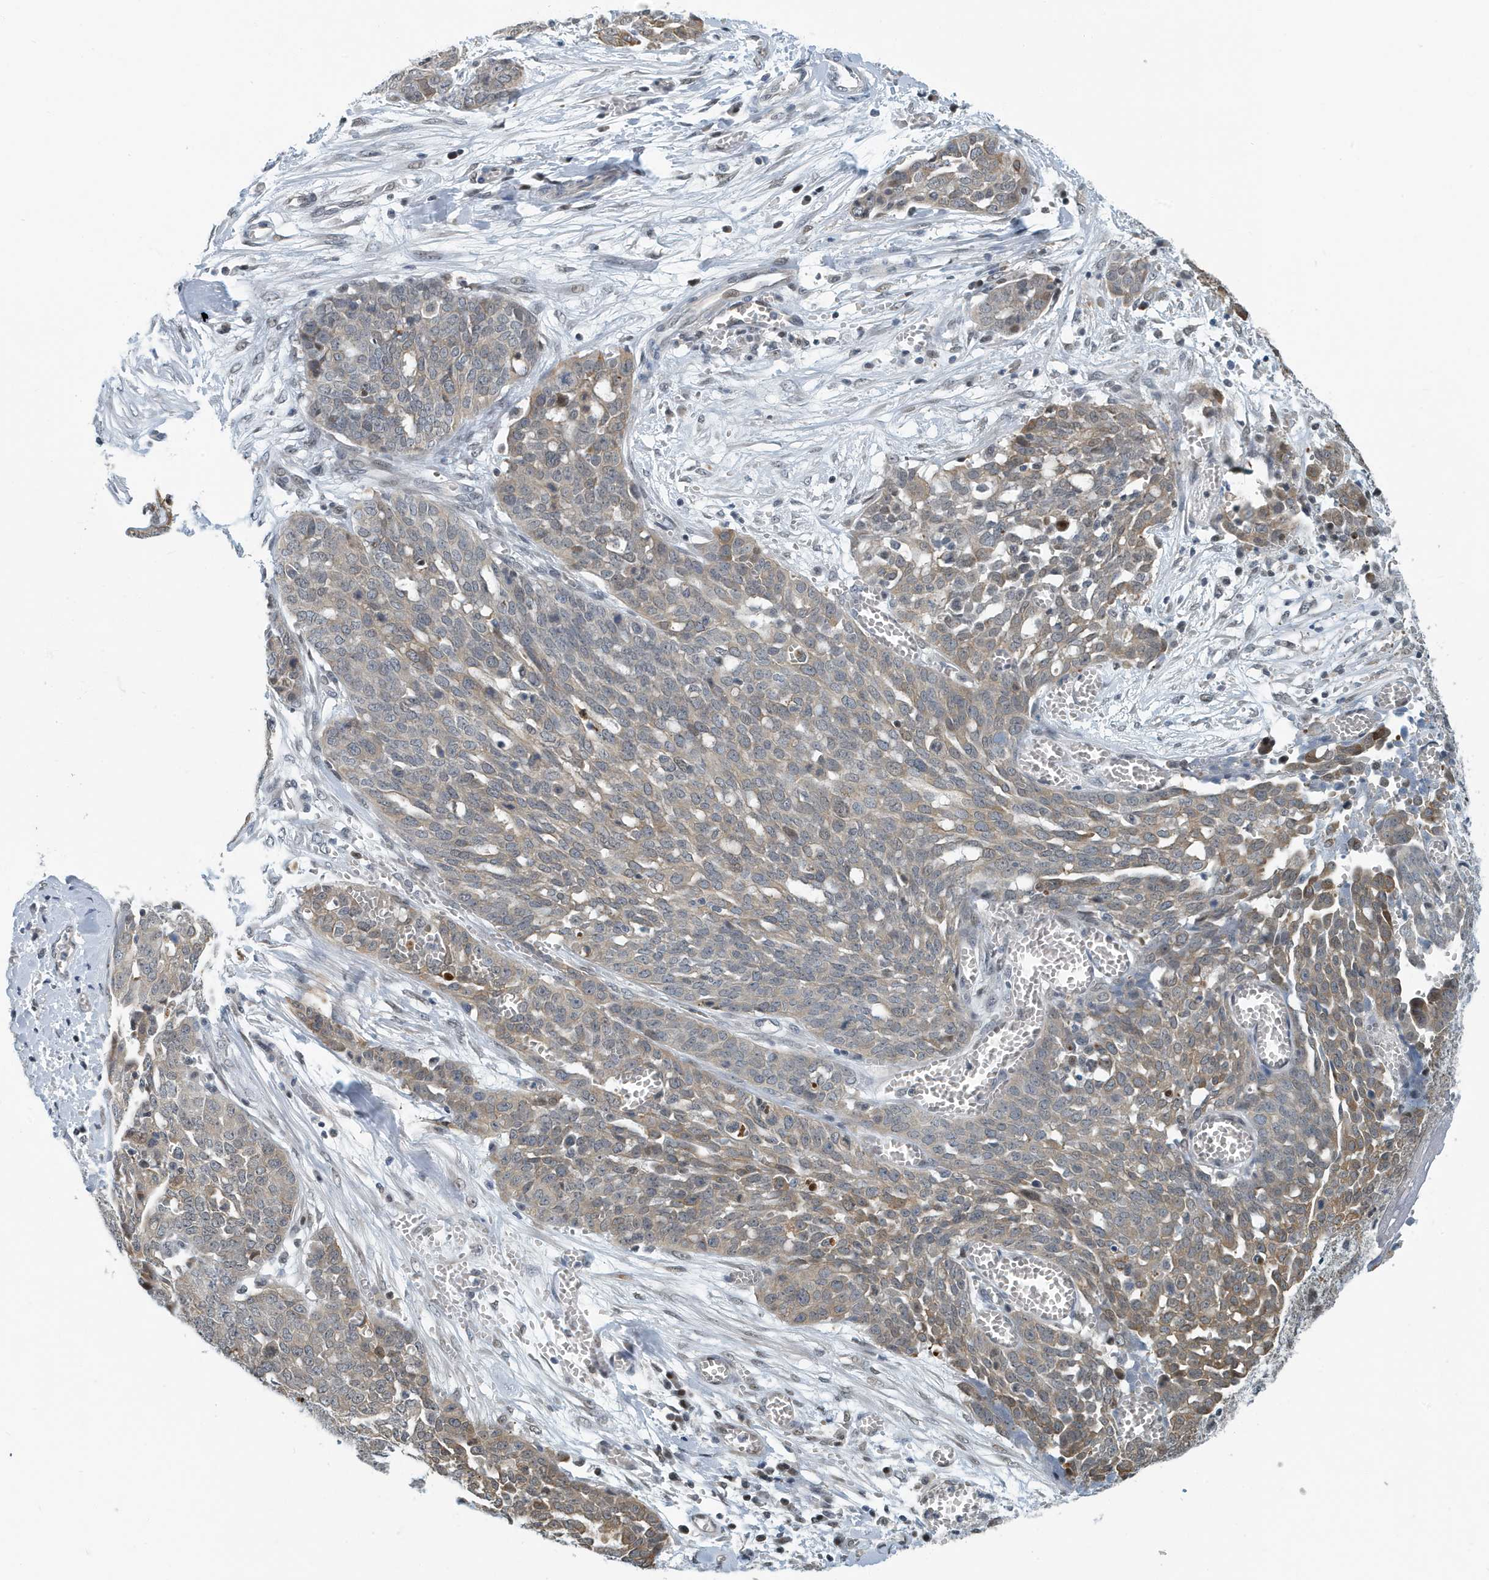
{"staining": {"intensity": "weak", "quantity": "25%-75%", "location": "cytoplasmic/membranous"}, "tissue": "ovarian cancer", "cell_type": "Tumor cells", "image_type": "cancer", "snomed": [{"axis": "morphology", "description": "Cystadenocarcinoma, serous, NOS"}, {"axis": "topography", "description": "Soft tissue"}, {"axis": "topography", "description": "Ovary"}], "caption": "There is low levels of weak cytoplasmic/membranous expression in tumor cells of ovarian serous cystadenocarcinoma, as demonstrated by immunohistochemical staining (brown color).", "gene": "KIF15", "patient": {"sex": "female", "age": 57}}